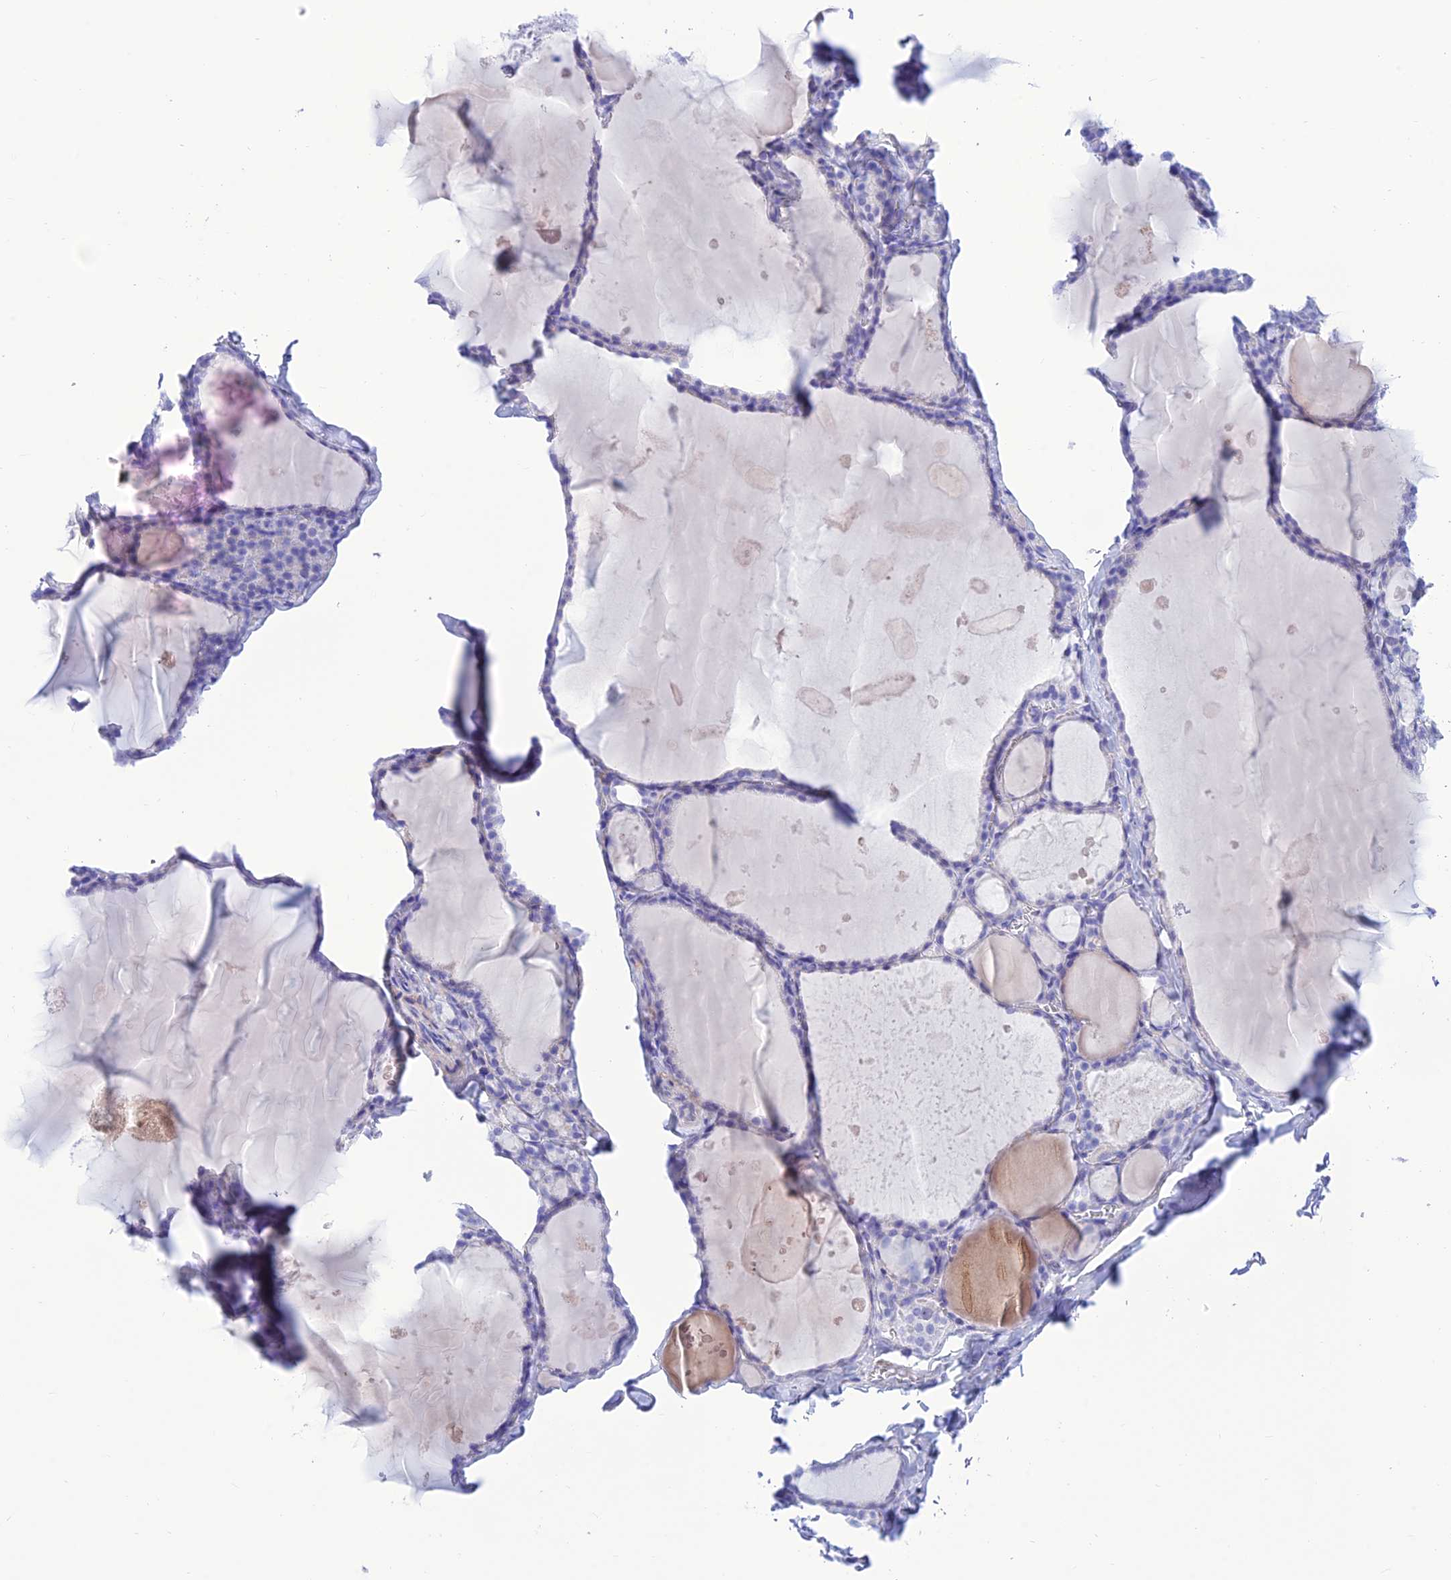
{"staining": {"intensity": "negative", "quantity": "none", "location": "none"}, "tissue": "thyroid gland", "cell_type": "Glandular cells", "image_type": "normal", "snomed": [{"axis": "morphology", "description": "Normal tissue, NOS"}, {"axis": "topography", "description": "Thyroid gland"}], "caption": "This is a photomicrograph of IHC staining of normal thyroid gland, which shows no positivity in glandular cells. The staining is performed using DAB brown chromogen with nuclei counter-stained in using hematoxylin.", "gene": "PRNP", "patient": {"sex": "male", "age": 56}}